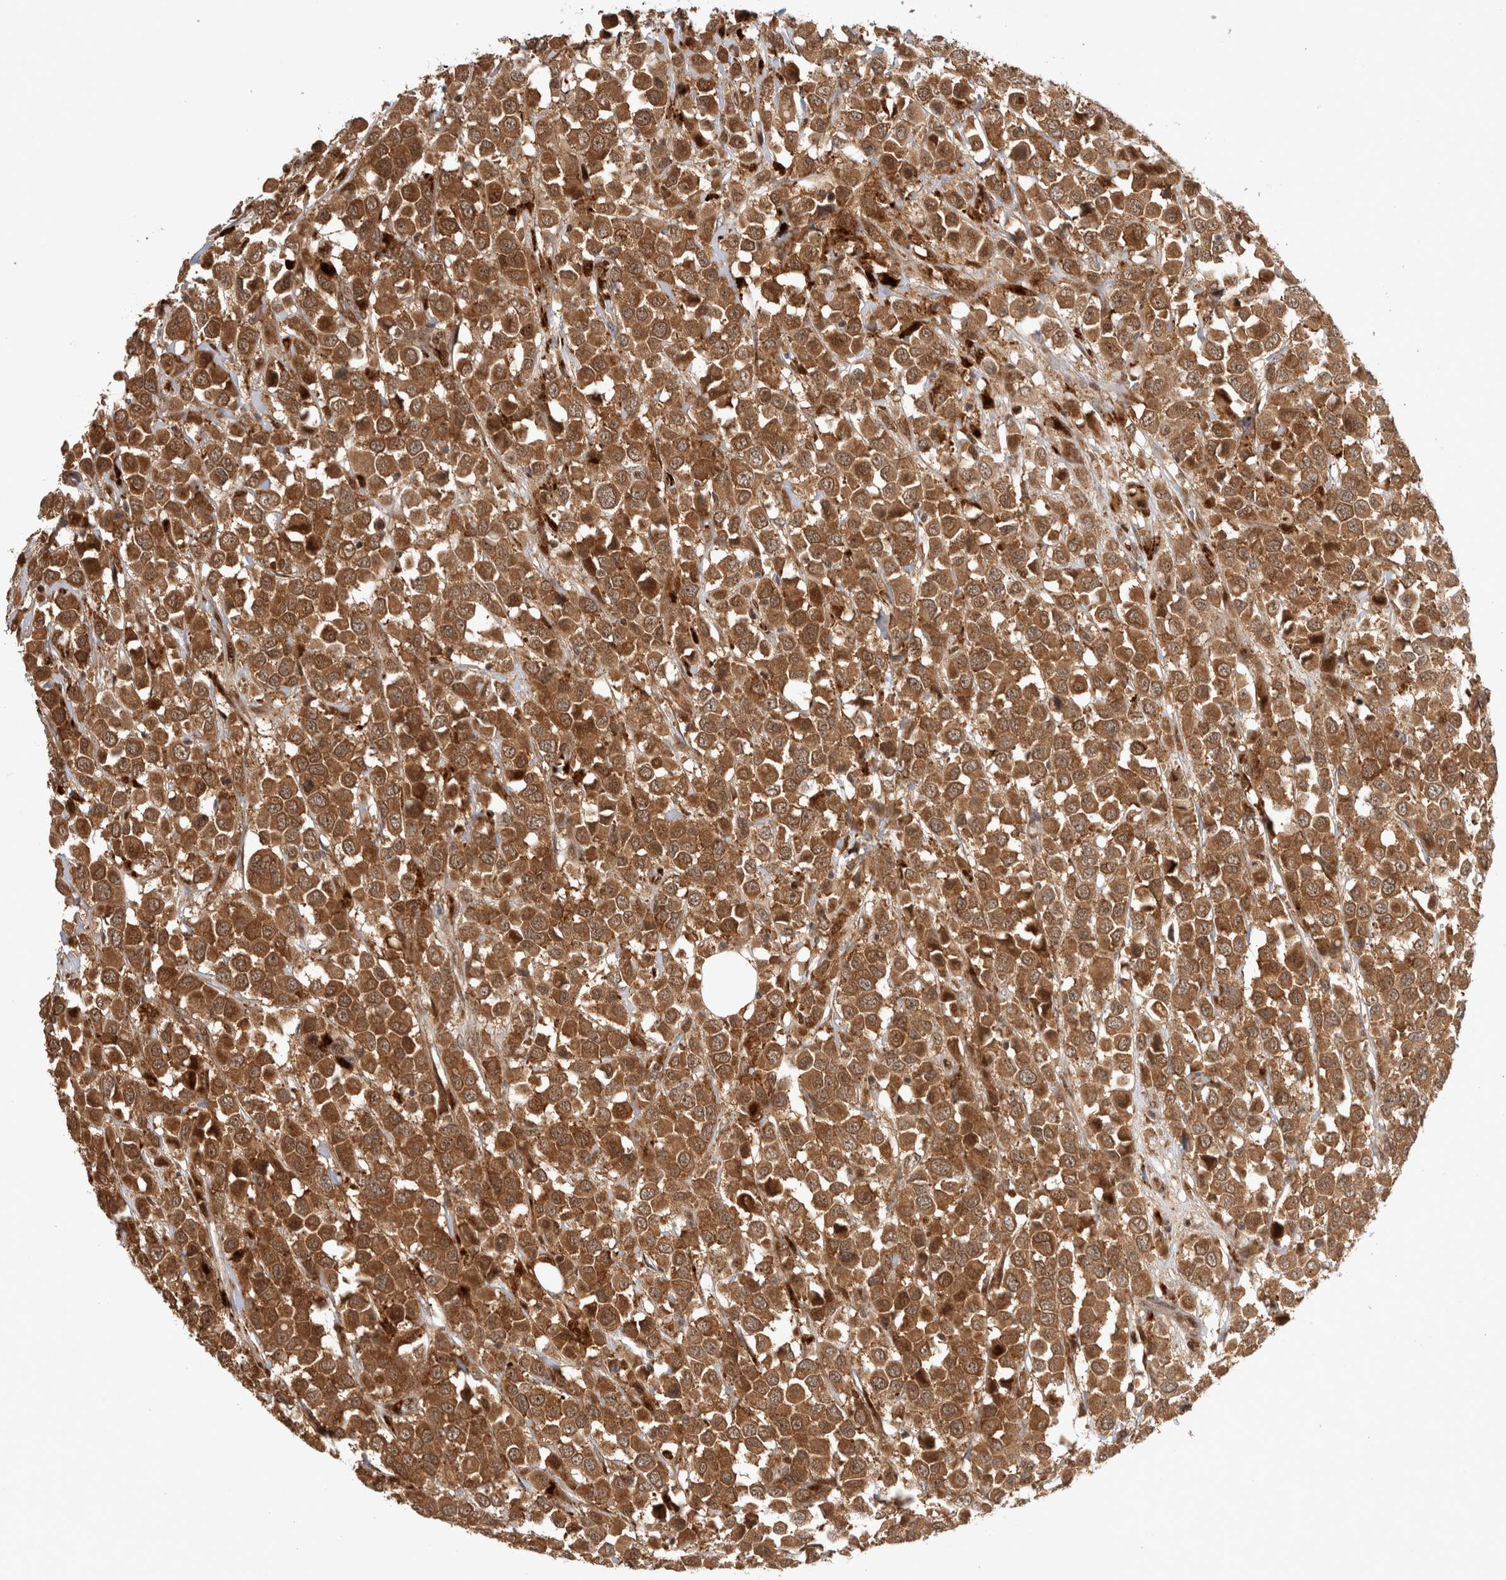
{"staining": {"intensity": "strong", "quantity": ">75%", "location": "cytoplasmic/membranous"}, "tissue": "breast cancer", "cell_type": "Tumor cells", "image_type": "cancer", "snomed": [{"axis": "morphology", "description": "Duct carcinoma"}, {"axis": "topography", "description": "Breast"}], "caption": "Immunohistochemistry (IHC) photomicrograph of neoplastic tissue: human intraductal carcinoma (breast) stained using IHC displays high levels of strong protein expression localized specifically in the cytoplasmic/membranous of tumor cells, appearing as a cytoplasmic/membranous brown color.", "gene": "OTUD6B", "patient": {"sex": "female", "age": 61}}